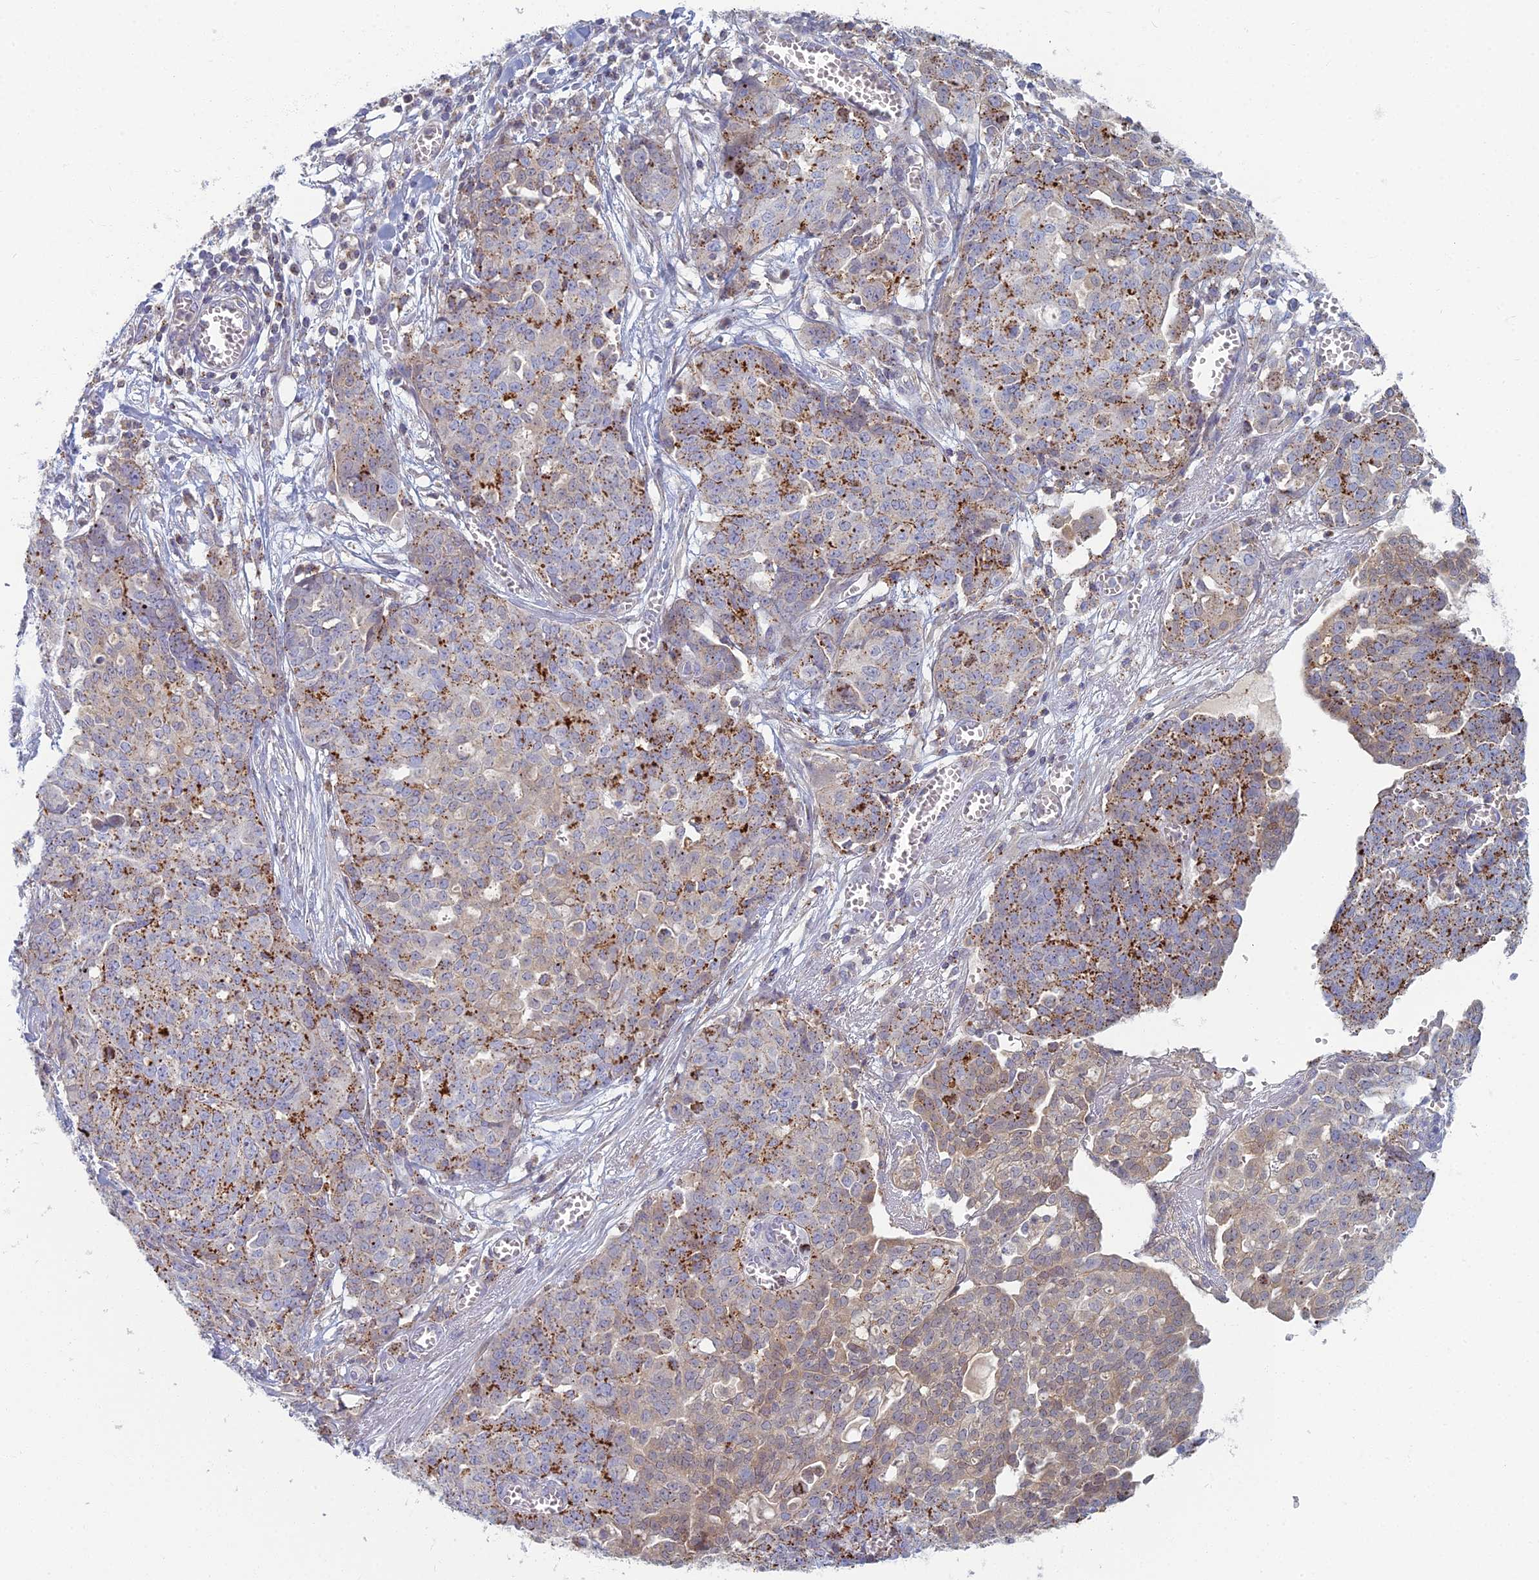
{"staining": {"intensity": "strong", "quantity": "25%-75%", "location": "cytoplasmic/membranous"}, "tissue": "ovarian cancer", "cell_type": "Tumor cells", "image_type": "cancer", "snomed": [{"axis": "morphology", "description": "Cystadenocarcinoma, serous, NOS"}, {"axis": "topography", "description": "Soft tissue"}, {"axis": "topography", "description": "Ovary"}], "caption": "A brown stain highlights strong cytoplasmic/membranous expression of a protein in ovarian cancer tumor cells.", "gene": "CHMP4B", "patient": {"sex": "female", "age": 57}}